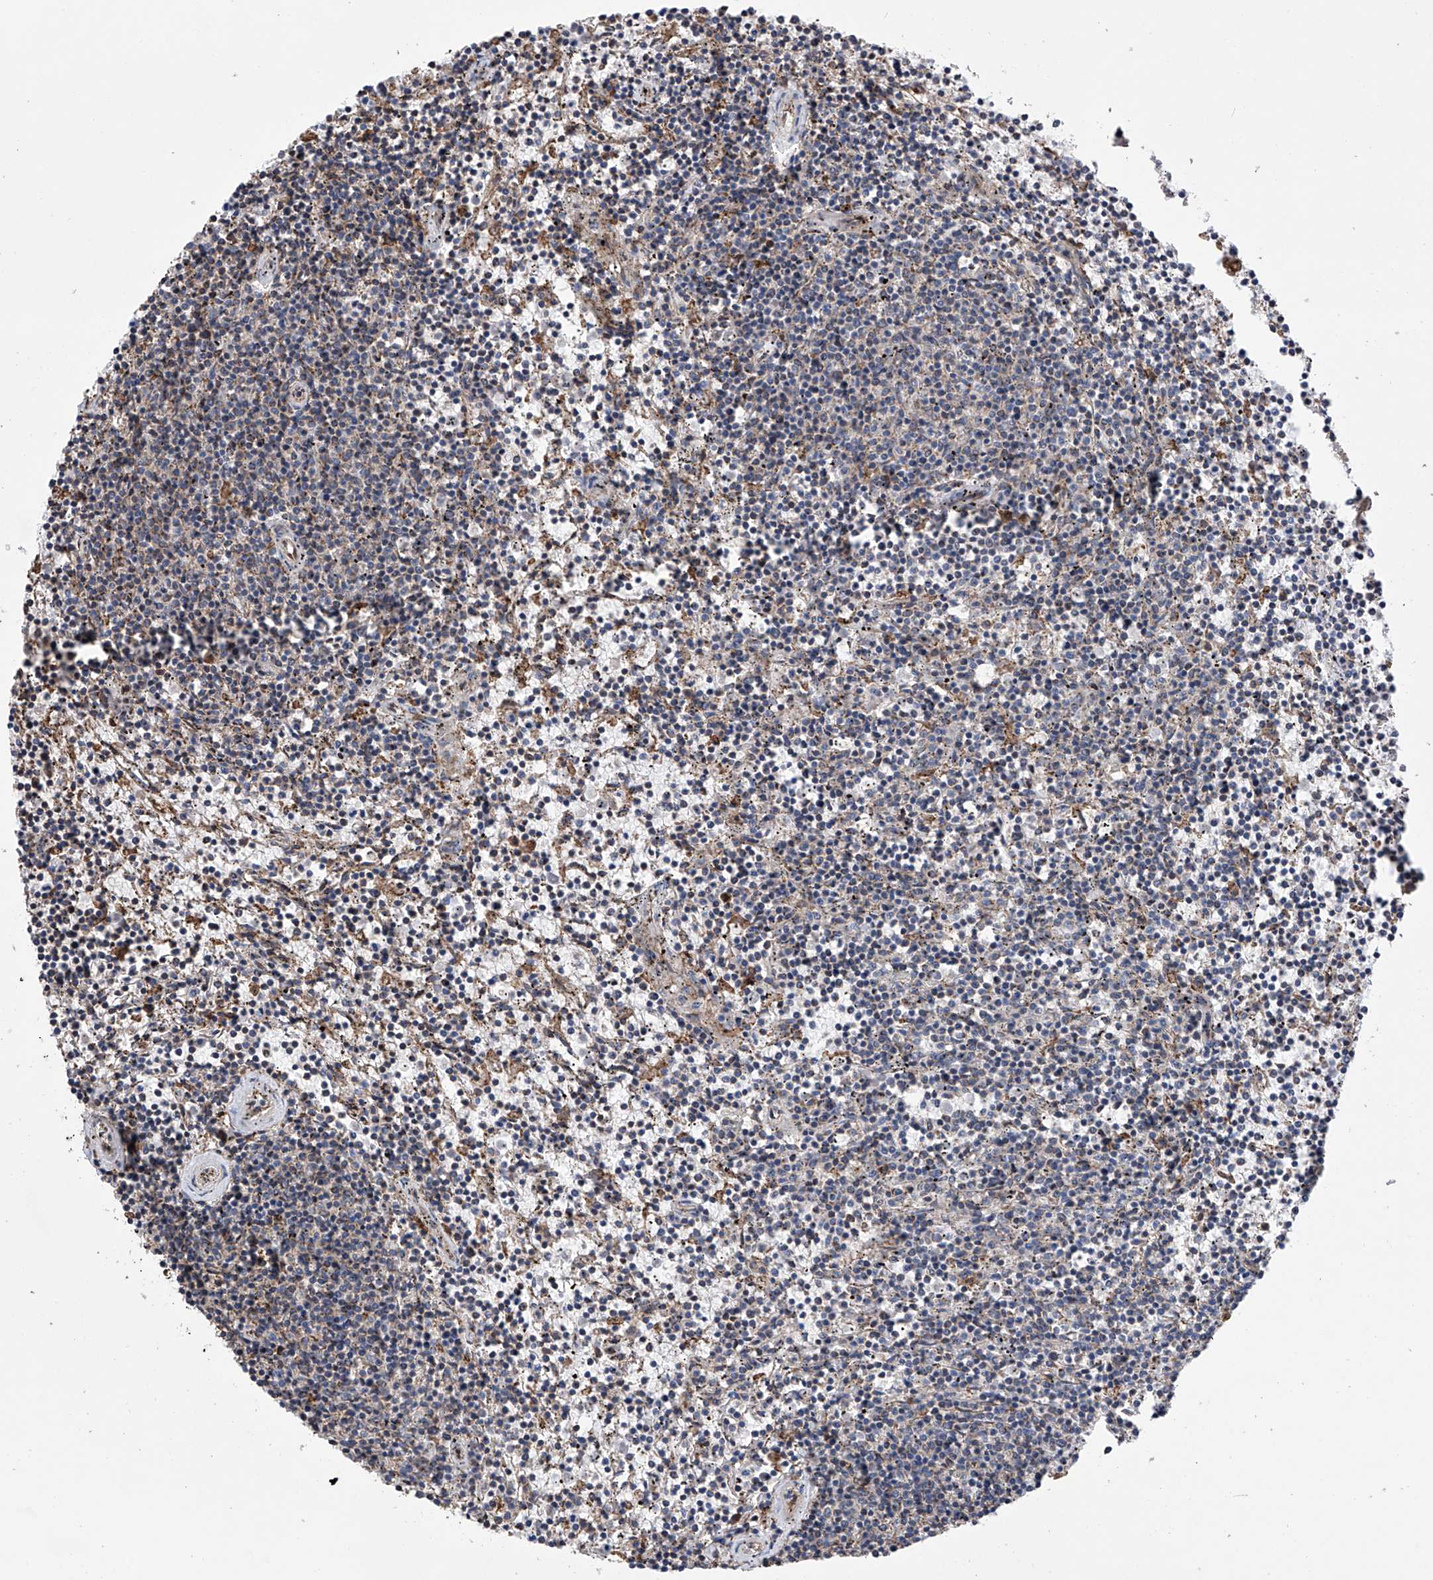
{"staining": {"intensity": "negative", "quantity": "none", "location": "none"}, "tissue": "lymphoma", "cell_type": "Tumor cells", "image_type": "cancer", "snomed": [{"axis": "morphology", "description": "Malignant lymphoma, non-Hodgkin's type, Low grade"}, {"axis": "topography", "description": "Spleen"}], "caption": "High power microscopy image of an immunohistochemistry image of lymphoma, revealing no significant positivity in tumor cells.", "gene": "DNAH8", "patient": {"sex": "female", "age": 50}}